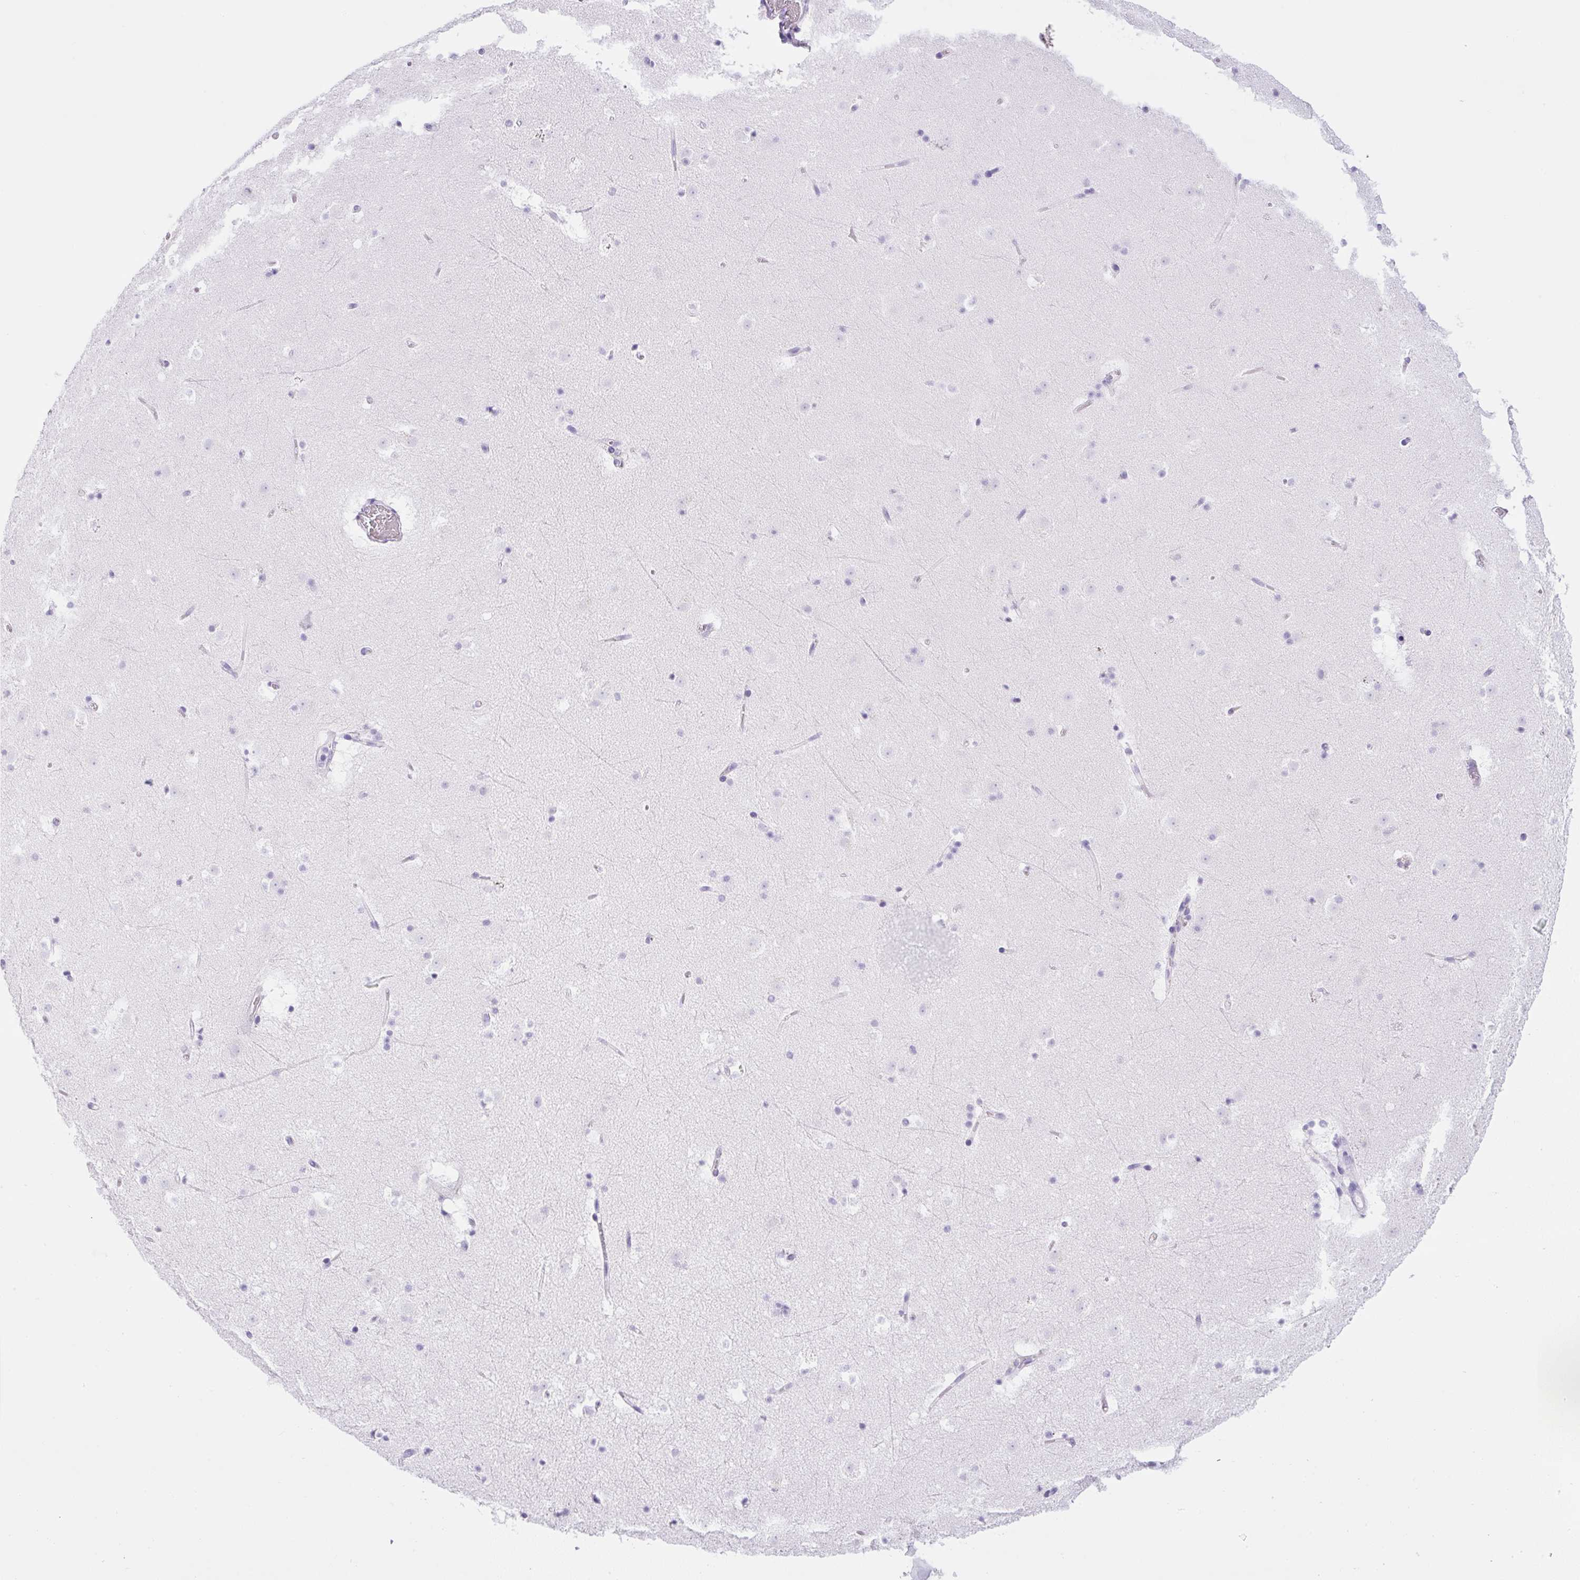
{"staining": {"intensity": "negative", "quantity": "none", "location": "none"}, "tissue": "caudate", "cell_type": "Glial cells", "image_type": "normal", "snomed": [{"axis": "morphology", "description": "Normal tissue, NOS"}, {"axis": "topography", "description": "Lateral ventricle wall"}], "caption": "This micrograph is of normal caudate stained with immunohistochemistry to label a protein in brown with the nuclei are counter-stained blue. There is no positivity in glial cells. Brightfield microscopy of immunohistochemistry stained with DAB (brown) and hematoxylin (blue), captured at high magnification.", "gene": "PIP5KL1", "patient": {"sex": "male", "age": 37}}